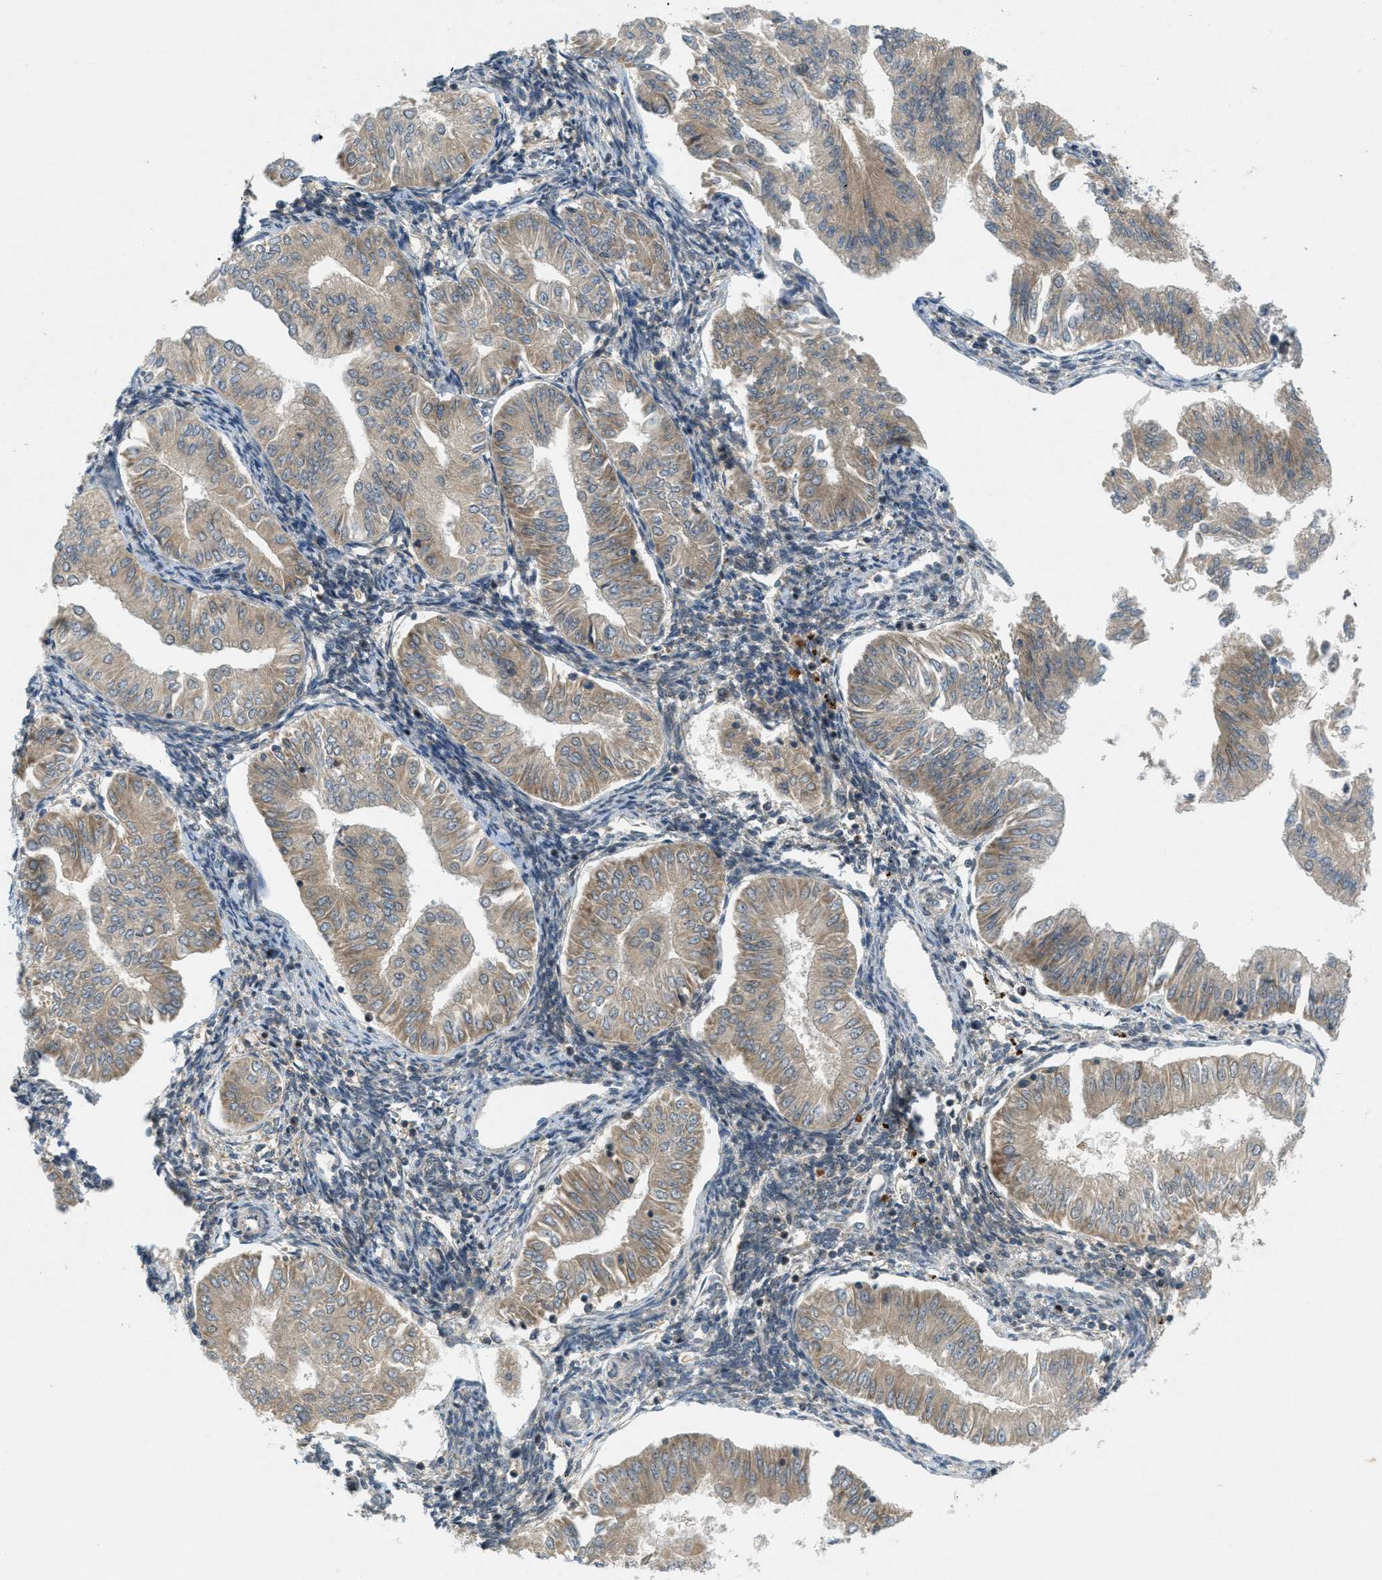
{"staining": {"intensity": "weak", "quantity": ">75%", "location": "cytoplasmic/membranous"}, "tissue": "endometrial cancer", "cell_type": "Tumor cells", "image_type": "cancer", "snomed": [{"axis": "morphology", "description": "Normal tissue, NOS"}, {"axis": "morphology", "description": "Adenocarcinoma, NOS"}, {"axis": "topography", "description": "Endometrium"}], "caption": "Weak cytoplasmic/membranous staining is identified in approximately >75% of tumor cells in endometrial cancer (adenocarcinoma).", "gene": "SIGMAR1", "patient": {"sex": "female", "age": 53}}